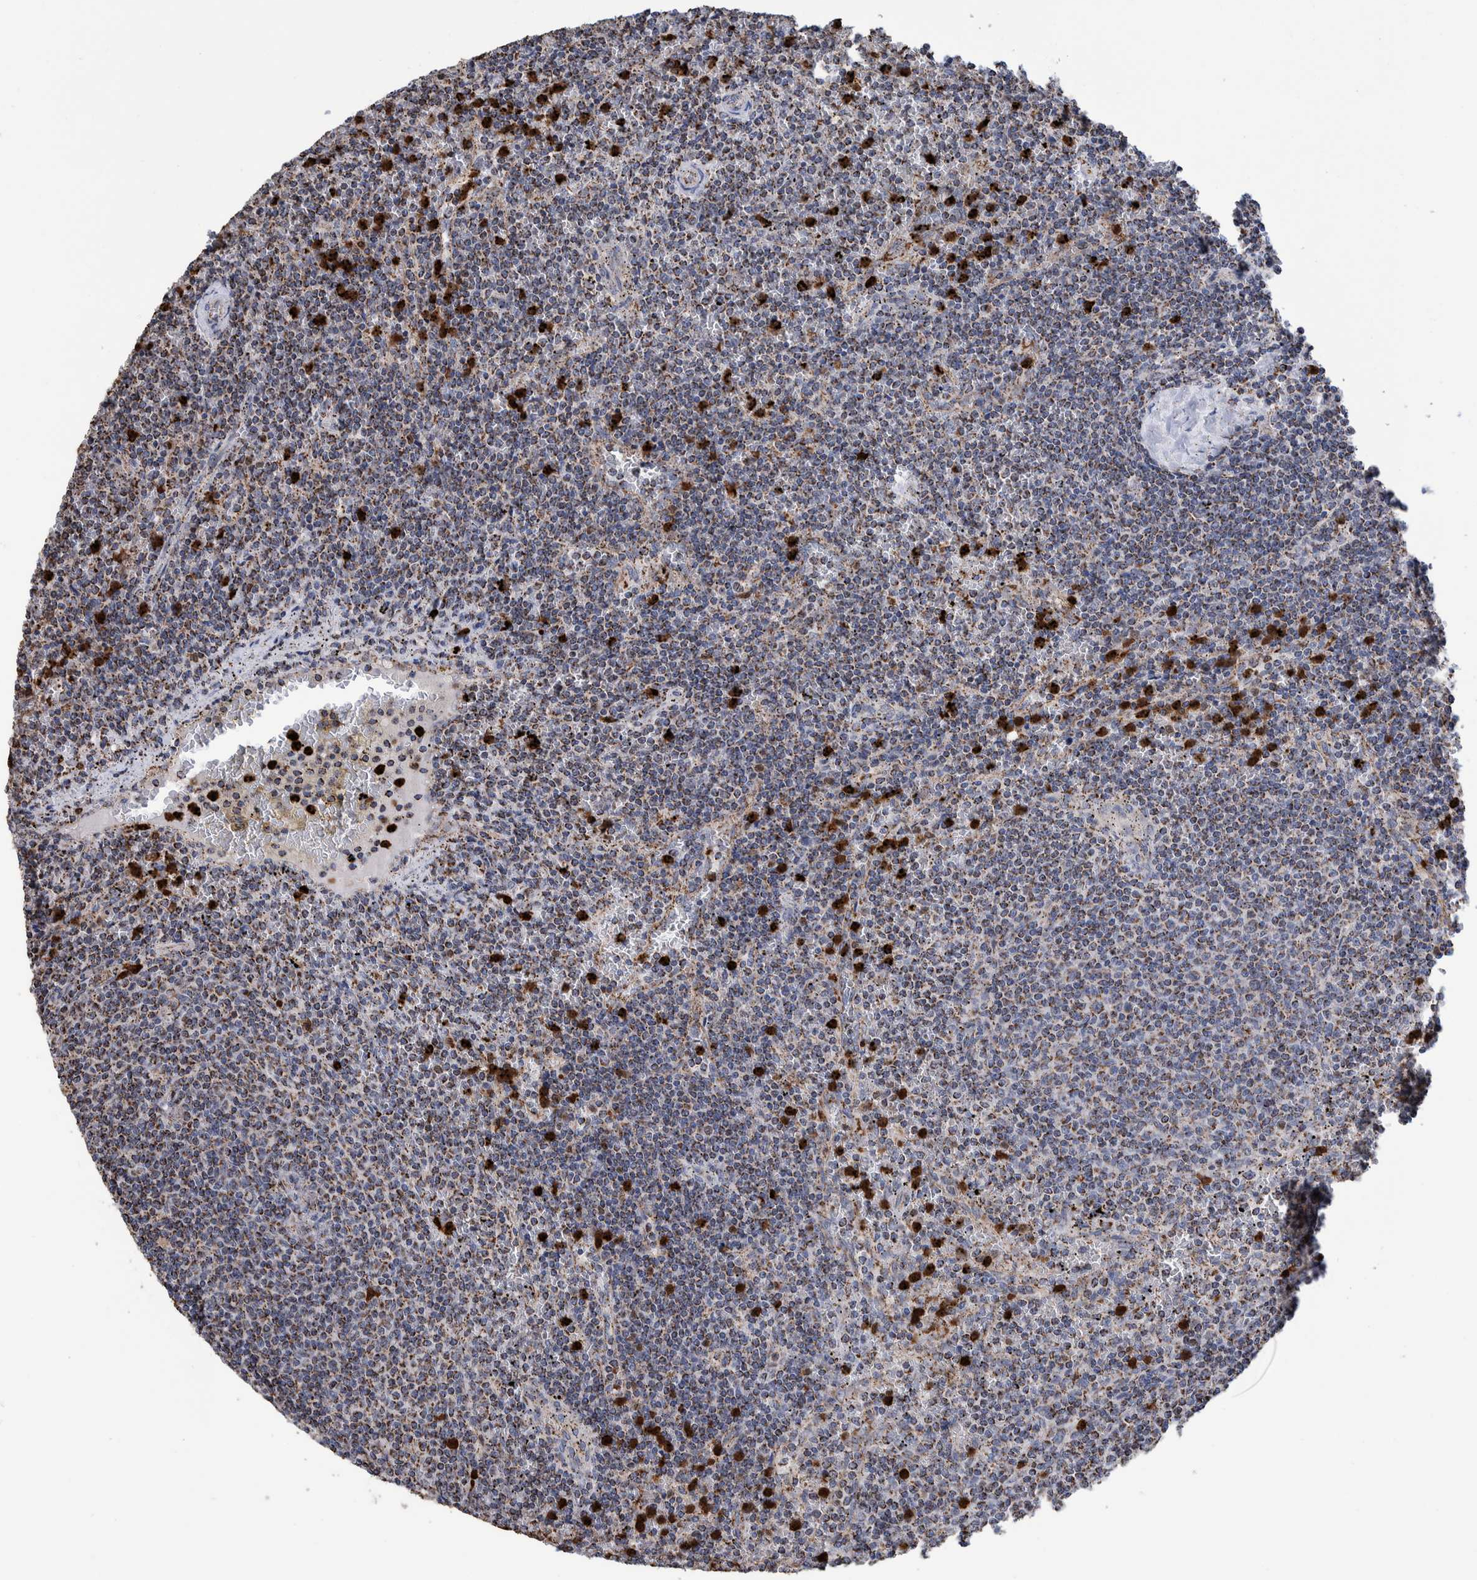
{"staining": {"intensity": "moderate", "quantity": ">75%", "location": "cytoplasmic/membranous"}, "tissue": "lymphoma", "cell_type": "Tumor cells", "image_type": "cancer", "snomed": [{"axis": "morphology", "description": "Malignant lymphoma, non-Hodgkin's type, Low grade"}, {"axis": "topography", "description": "Spleen"}], "caption": "The histopathology image reveals a brown stain indicating the presence of a protein in the cytoplasmic/membranous of tumor cells in lymphoma.", "gene": "DECR1", "patient": {"sex": "female", "age": 50}}